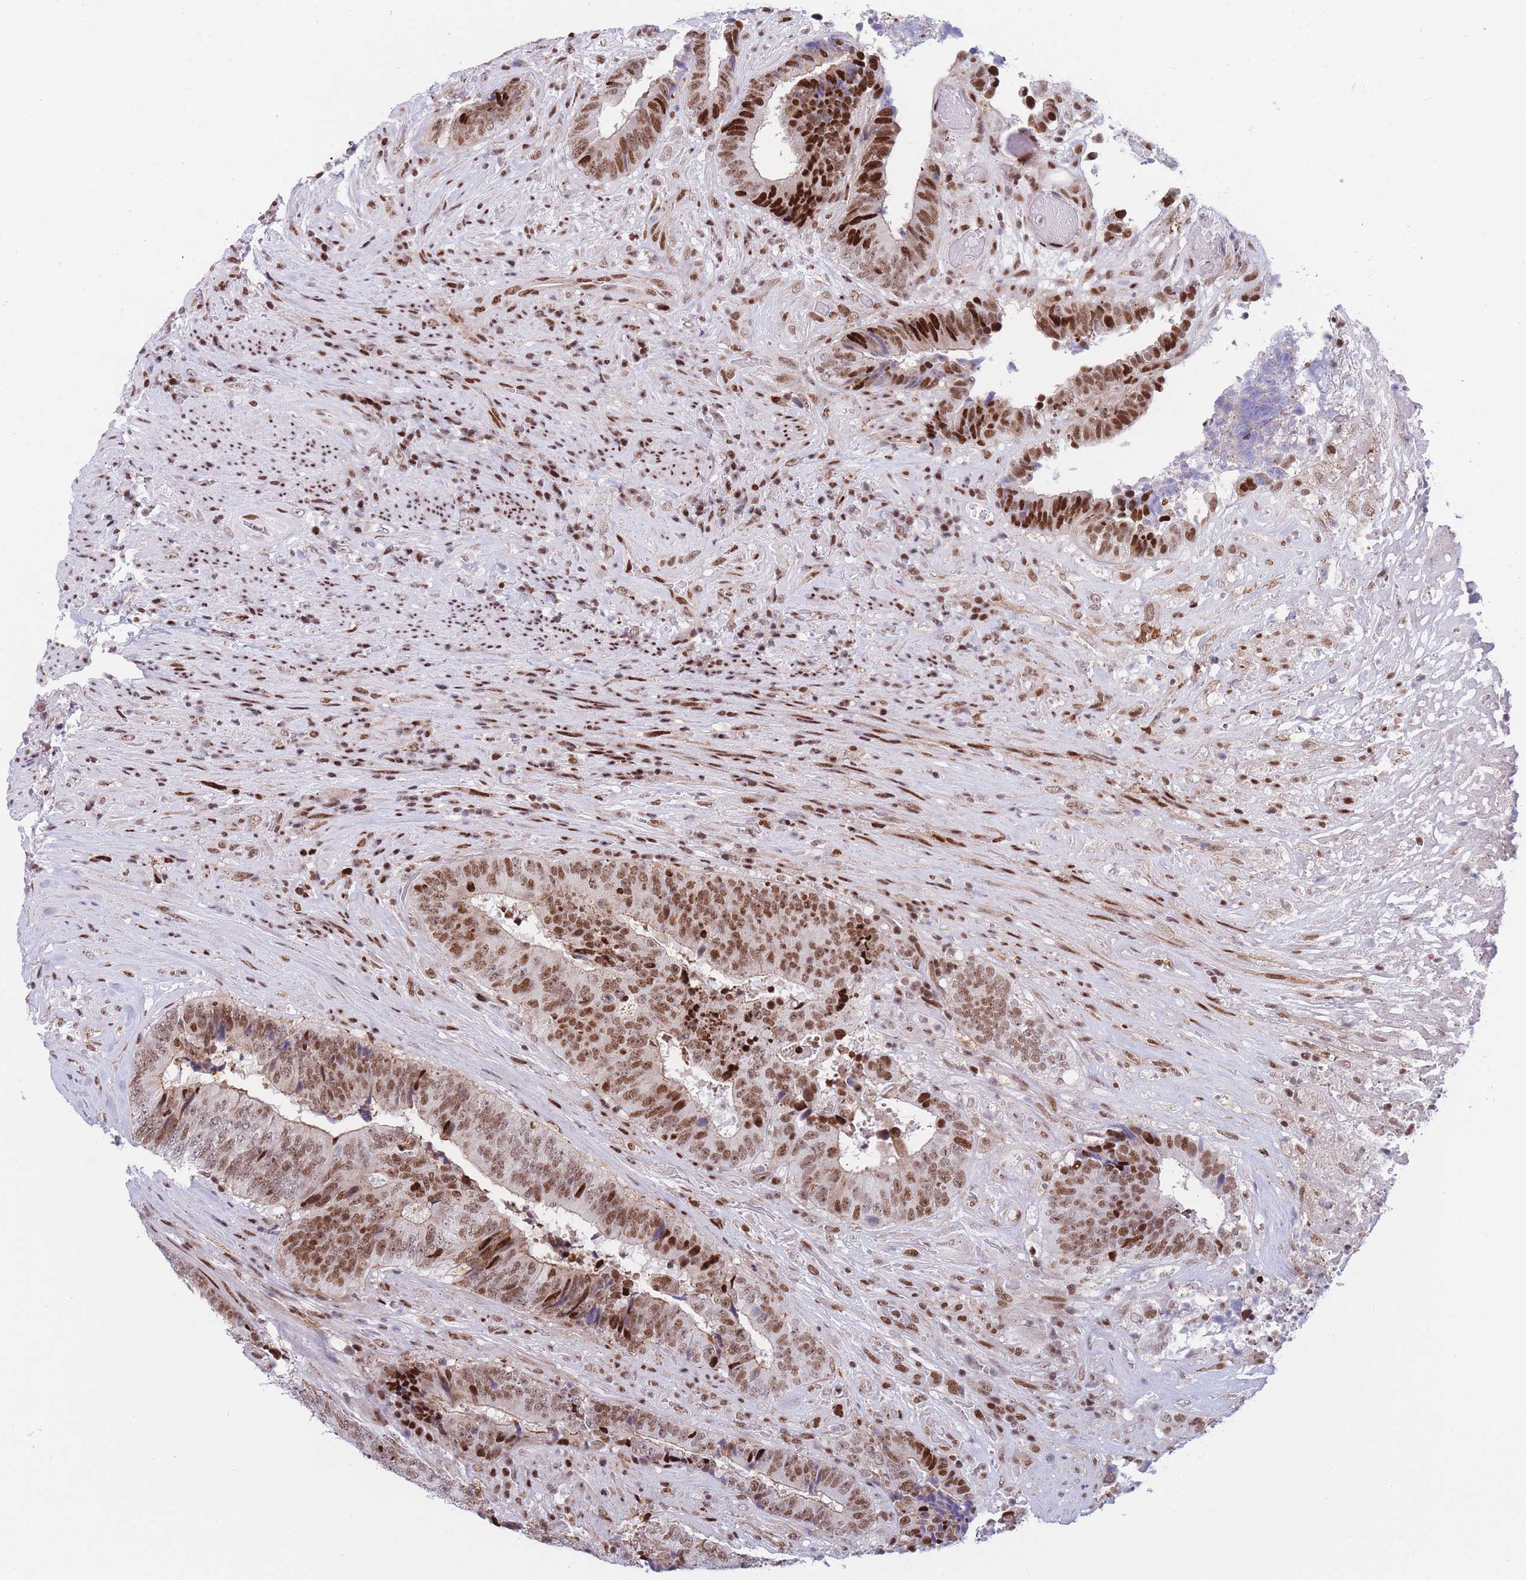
{"staining": {"intensity": "strong", "quantity": ">75%", "location": "nuclear"}, "tissue": "colorectal cancer", "cell_type": "Tumor cells", "image_type": "cancer", "snomed": [{"axis": "morphology", "description": "Adenocarcinoma, NOS"}, {"axis": "topography", "description": "Rectum"}], "caption": "Colorectal adenocarcinoma tissue displays strong nuclear staining in approximately >75% of tumor cells (DAB IHC, brown staining for protein, blue staining for nuclei).", "gene": "DNAJC3", "patient": {"sex": "male", "age": 72}}